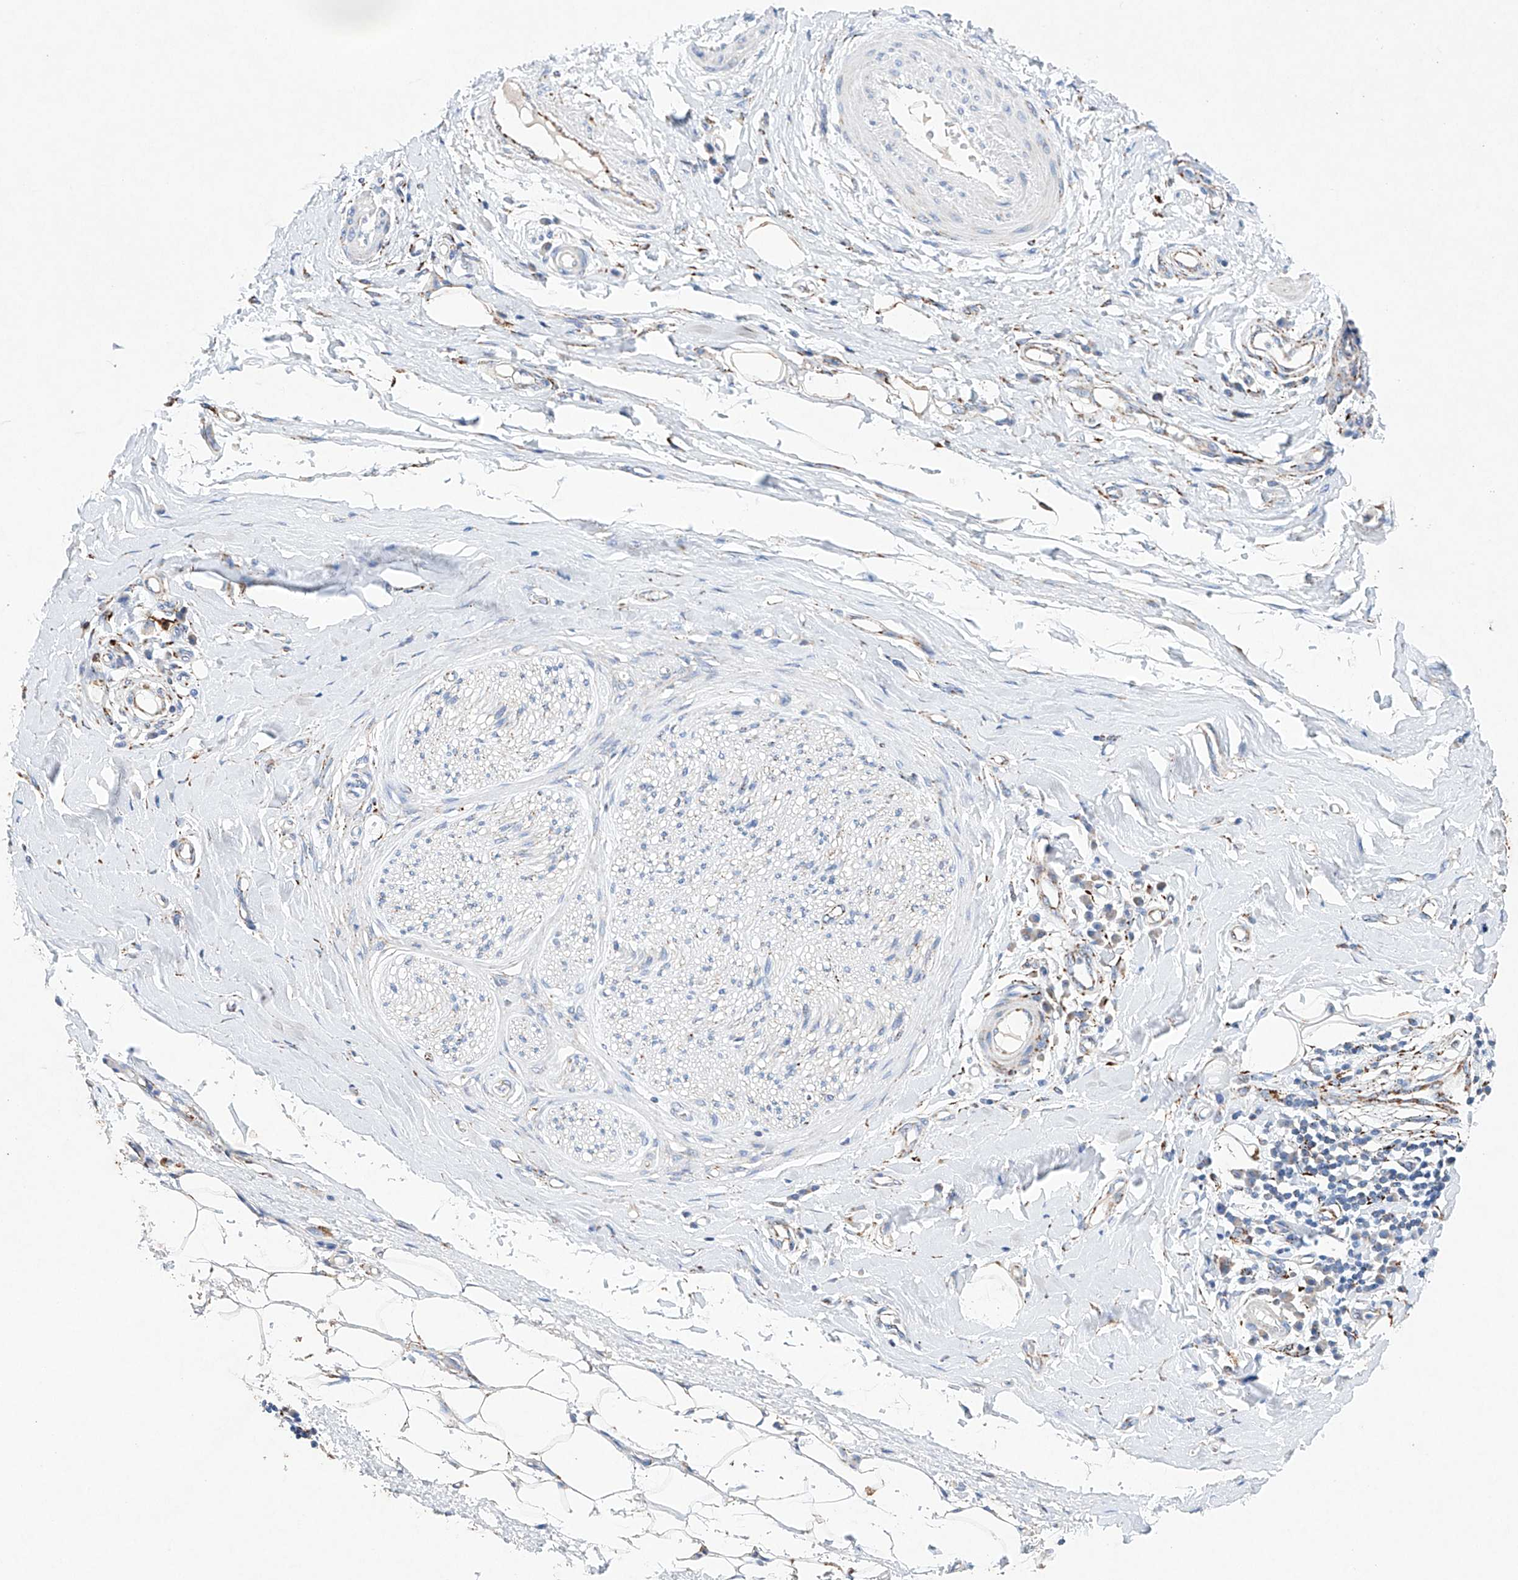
{"staining": {"intensity": "negative", "quantity": "none", "location": "none"}, "tissue": "adipose tissue", "cell_type": "Adipocytes", "image_type": "normal", "snomed": [{"axis": "morphology", "description": "Normal tissue, NOS"}, {"axis": "morphology", "description": "Adenocarcinoma, NOS"}, {"axis": "topography", "description": "Esophagus"}, {"axis": "topography", "description": "Stomach, upper"}, {"axis": "topography", "description": "Peripheral nerve tissue"}], "caption": "A histopathology image of adipose tissue stained for a protein displays no brown staining in adipocytes.", "gene": "NRROS", "patient": {"sex": "male", "age": 62}}